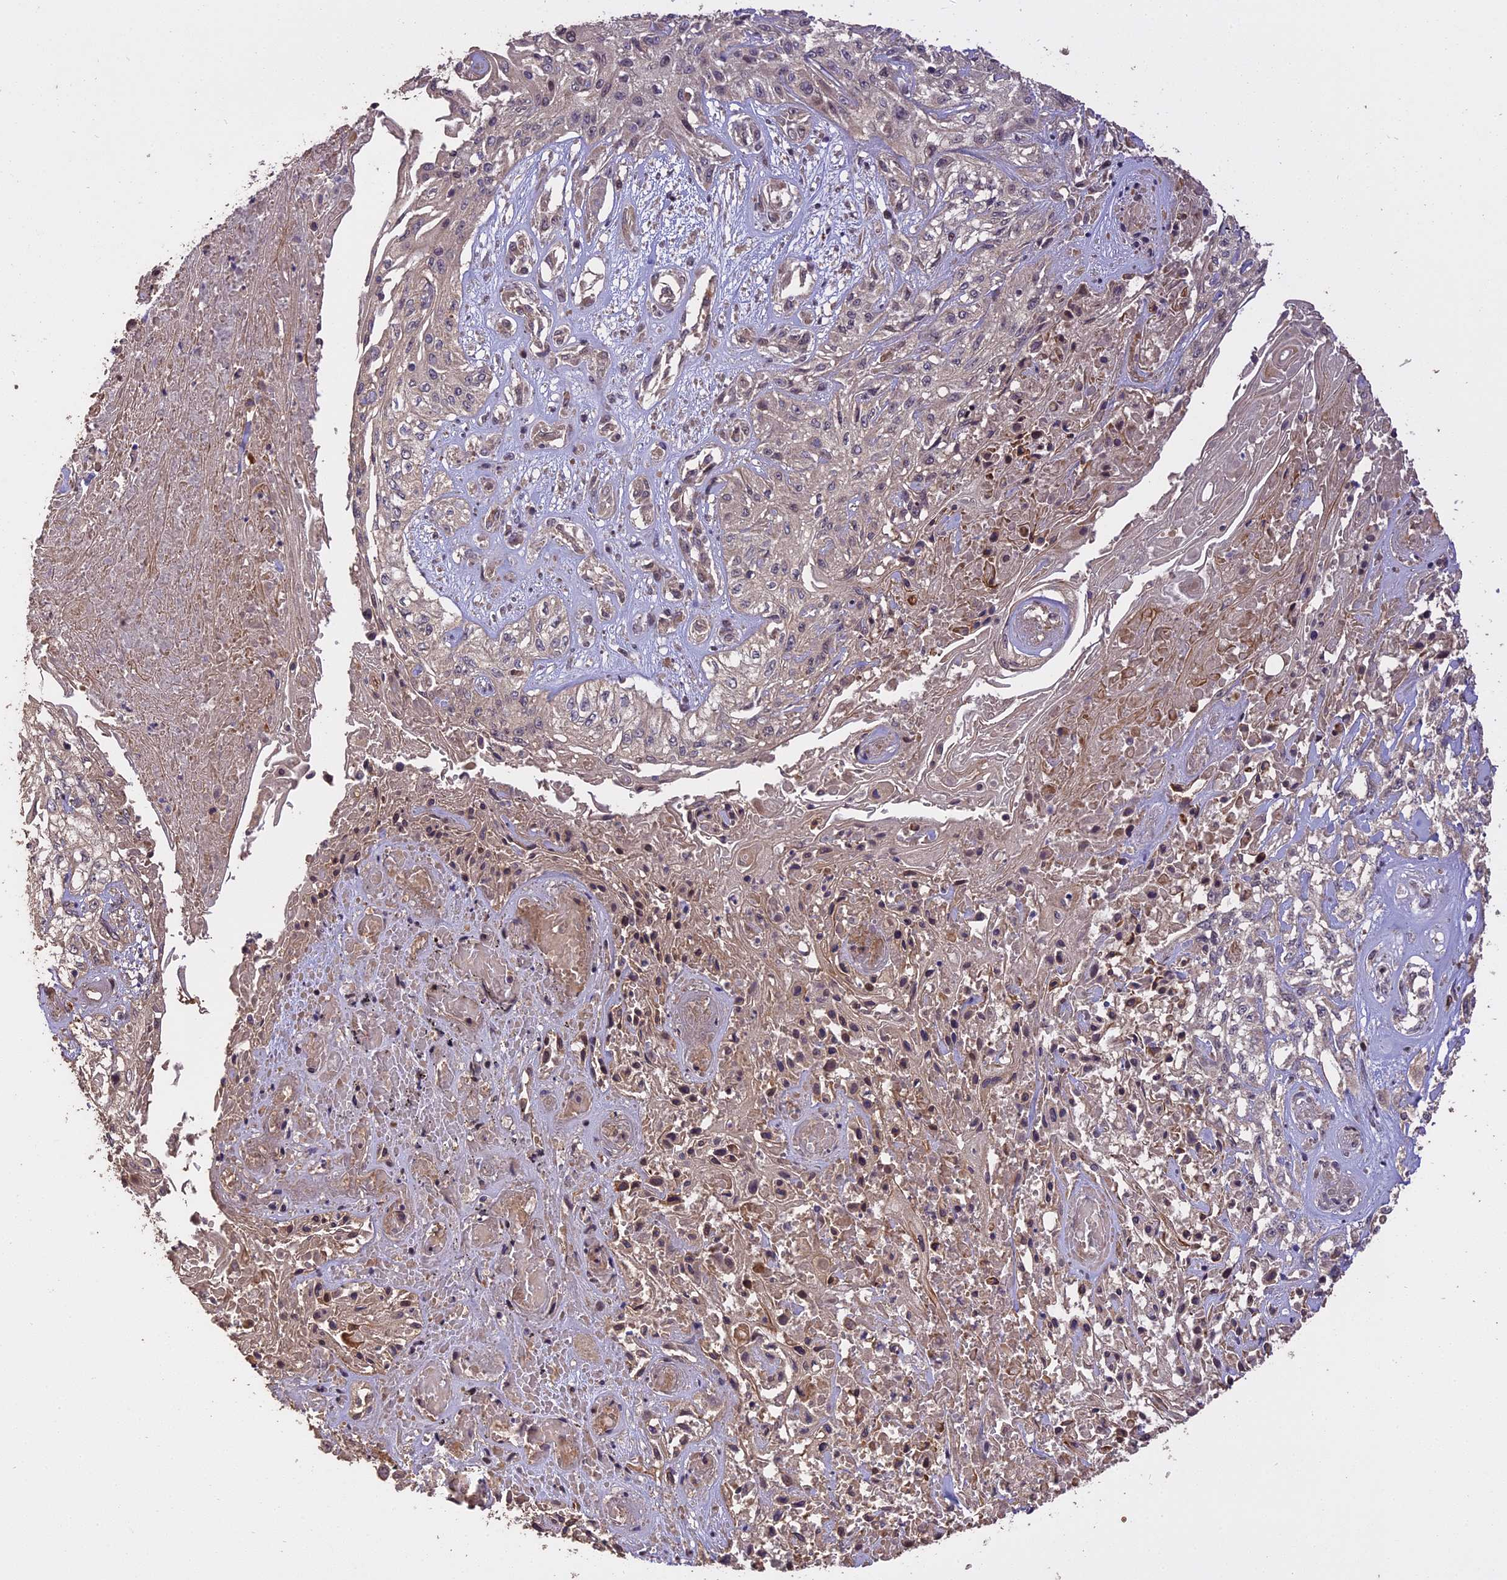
{"staining": {"intensity": "negative", "quantity": "none", "location": "none"}, "tissue": "skin cancer", "cell_type": "Tumor cells", "image_type": "cancer", "snomed": [{"axis": "morphology", "description": "Squamous cell carcinoma, NOS"}, {"axis": "morphology", "description": "Squamous cell carcinoma, metastatic, NOS"}, {"axis": "topography", "description": "Skin"}, {"axis": "topography", "description": "Lymph node"}], "caption": "High power microscopy photomicrograph of an immunohistochemistry image of skin cancer, revealing no significant expression in tumor cells. (DAB (3,3'-diaminobenzidine) immunohistochemistry with hematoxylin counter stain).", "gene": "TIGD7", "patient": {"sex": "male", "age": 75}}